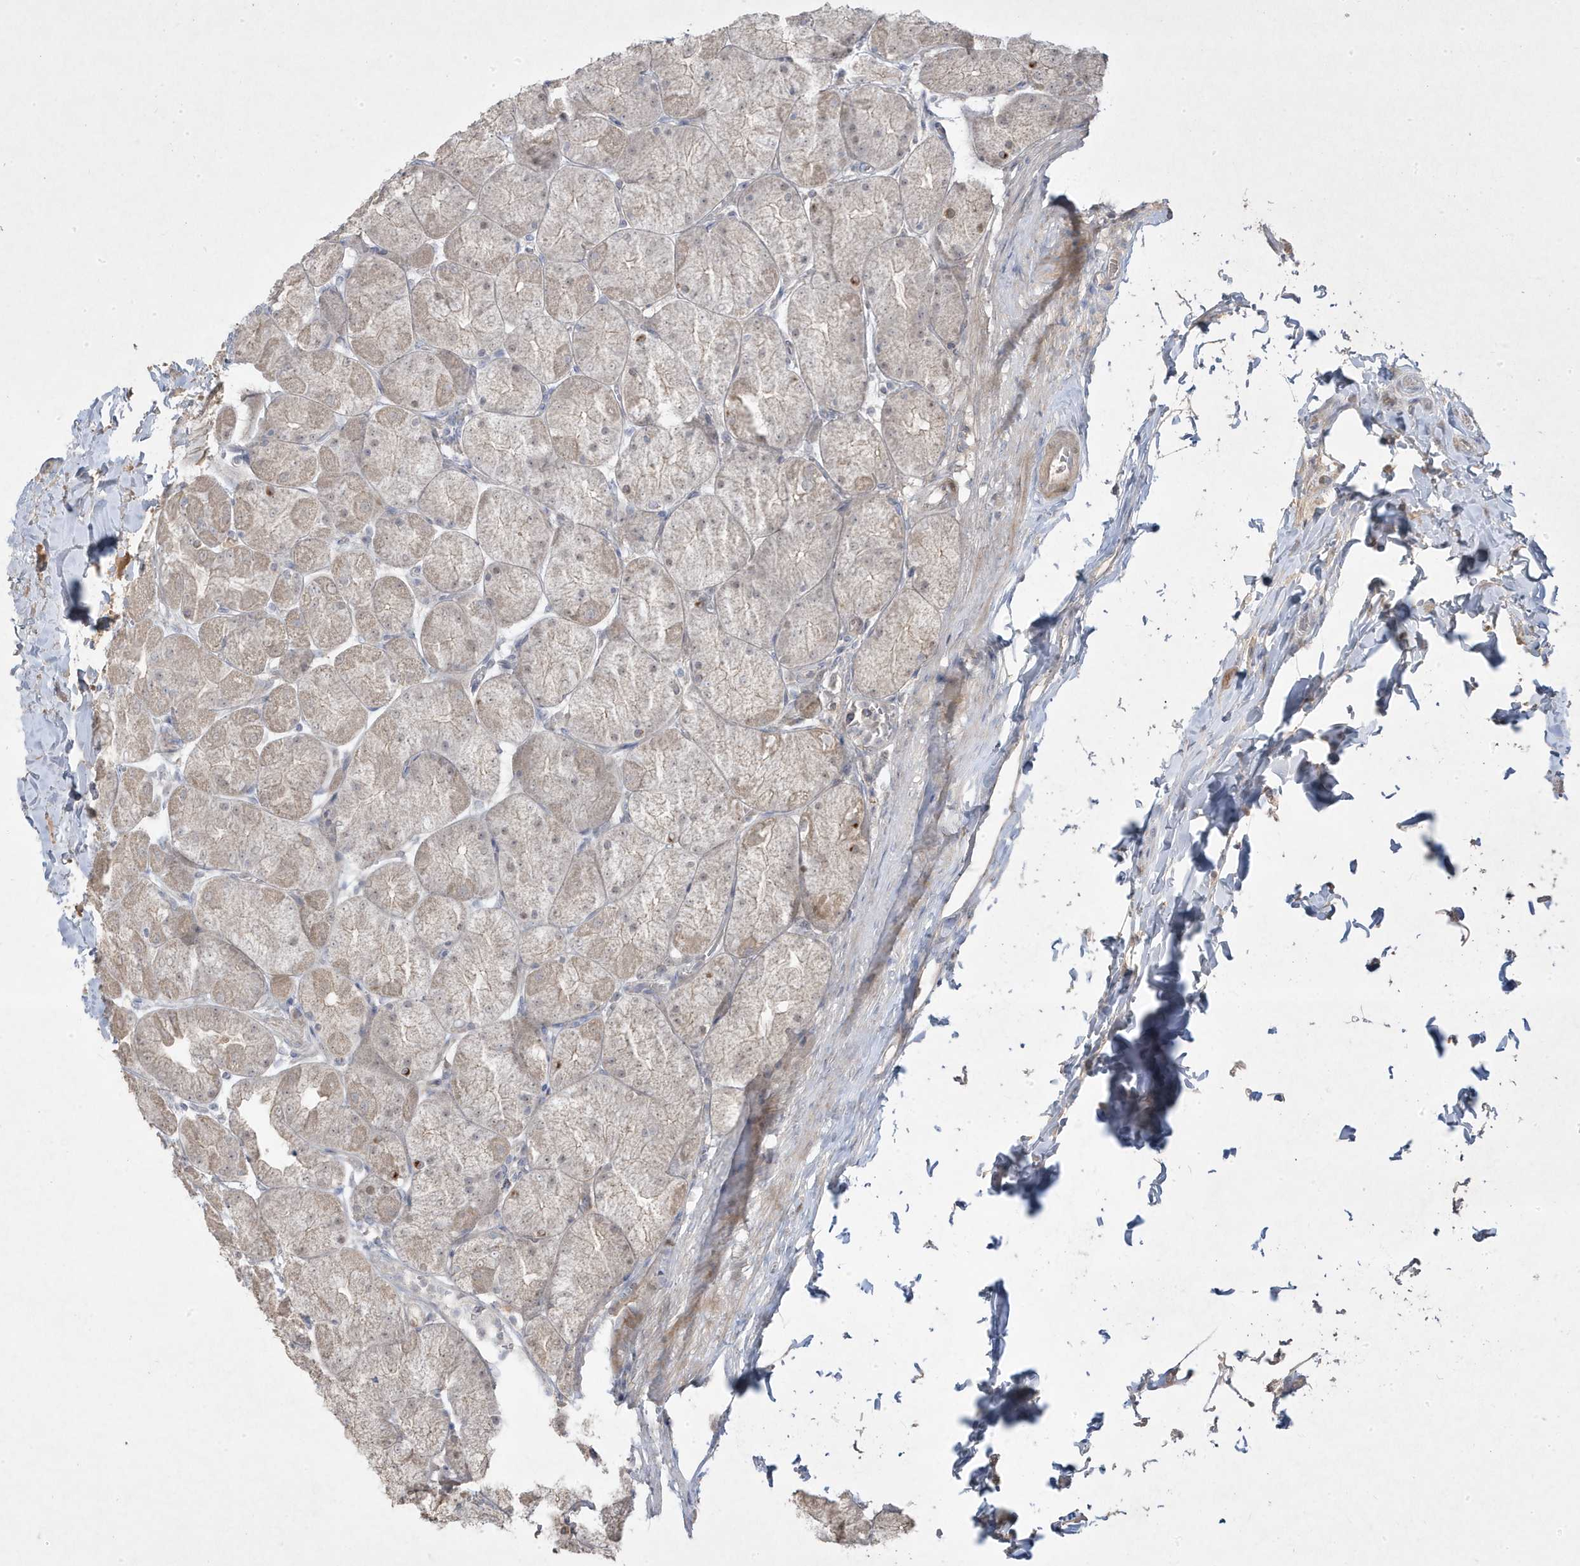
{"staining": {"intensity": "weak", "quantity": "<25%", "location": "cytoplasmic/membranous"}, "tissue": "stomach", "cell_type": "Glandular cells", "image_type": "normal", "snomed": [{"axis": "morphology", "description": "Normal tissue, NOS"}, {"axis": "topography", "description": "Stomach, upper"}], "caption": "The immunohistochemistry micrograph has no significant staining in glandular cells of stomach.", "gene": "RGL4", "patient": {"sex": "female", "age": 56}}